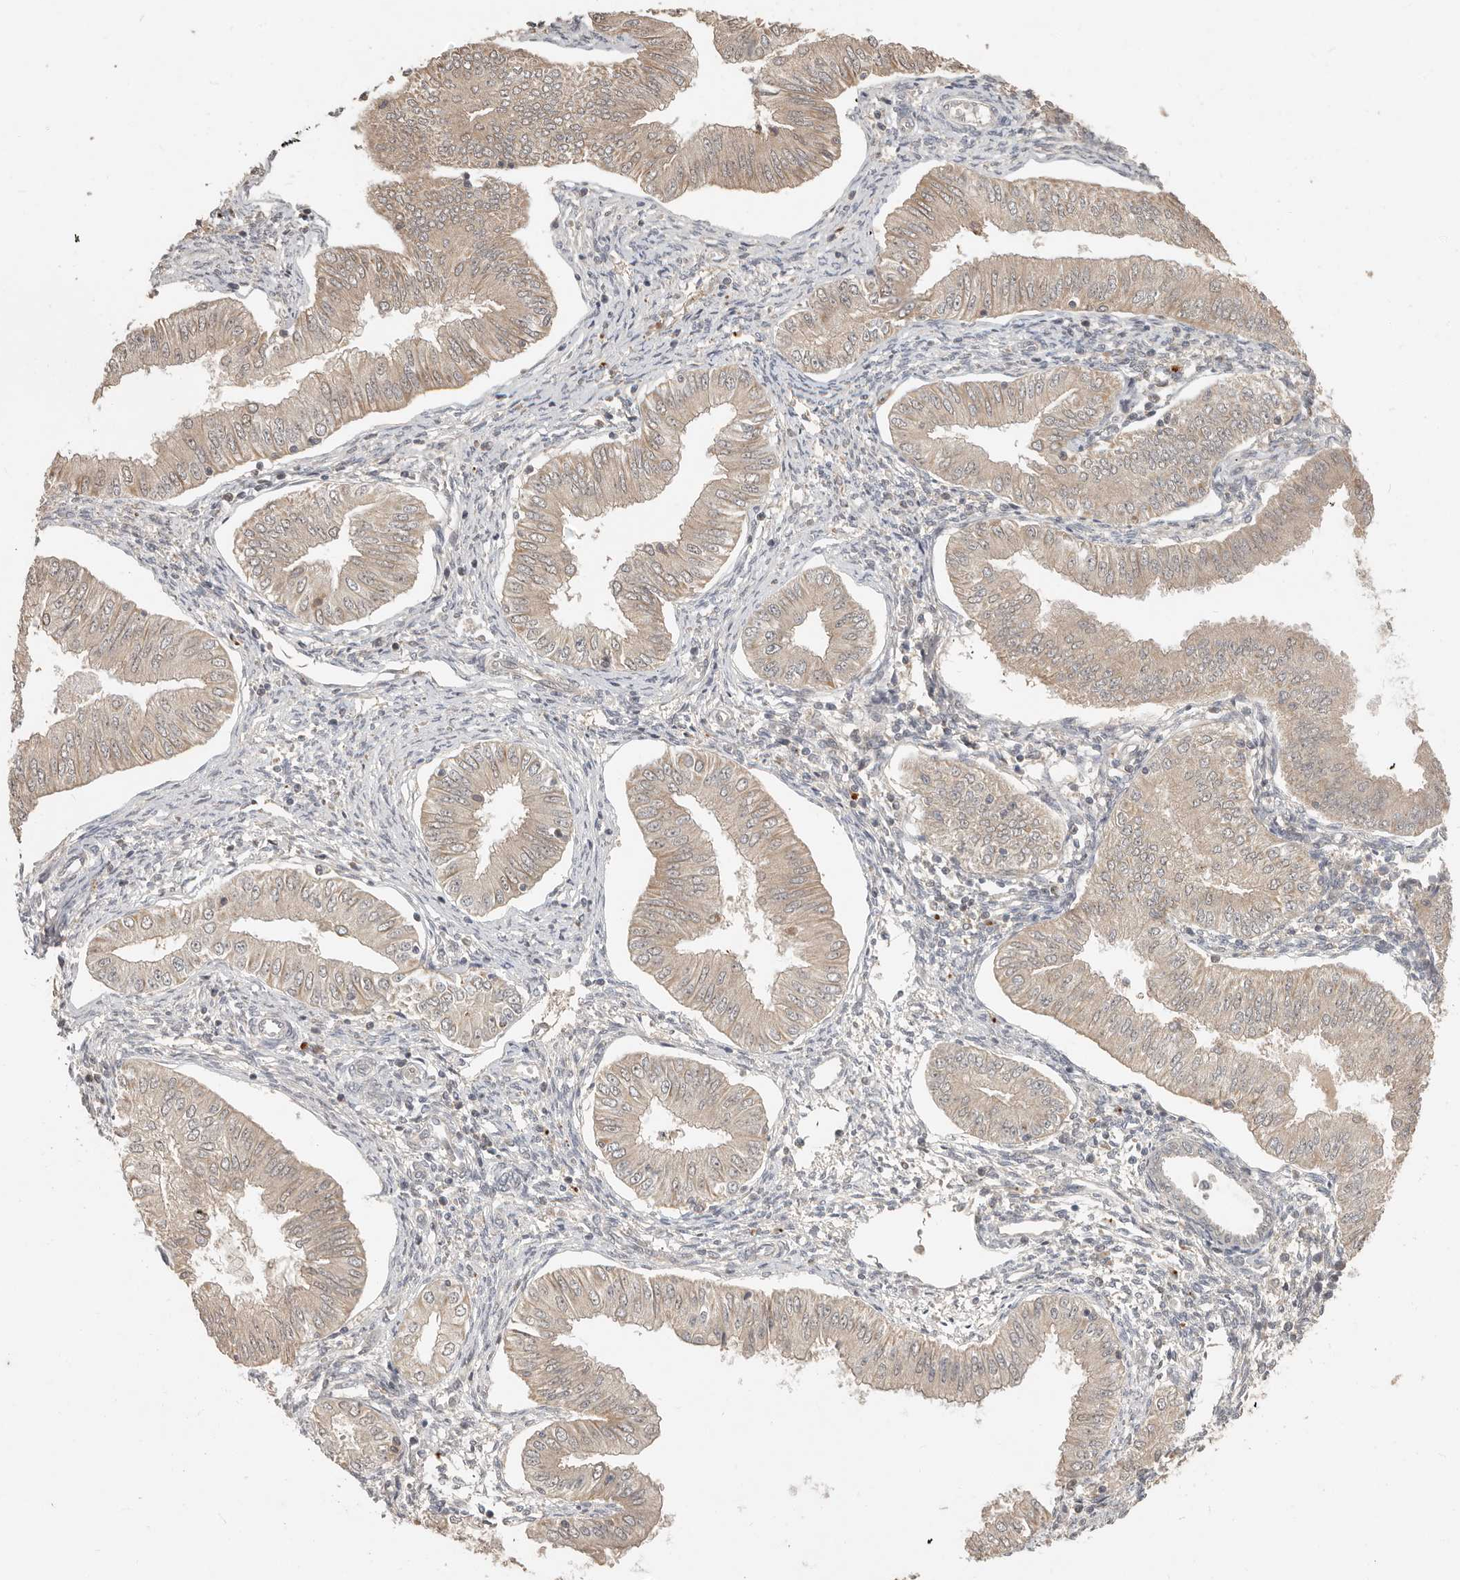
{"staining": {"intensity": "weak", "quantity": ">75%", "location": "cytoplasmic/membranous"}, "tissue": "endometrial cancer", "cell_type": "Tumor cells", "image_type": "cancer", "snomed": [{"axis": "morphology", "description": "Normal tissue, NOS"}, {"axis": "morphology", "description": "Adenocarcinoma, NOS"}, {"axis": "topography", "description": "Endometrium"}], "caption": "Endometrial adenocarcinoma stained with a protein marker reveals weak staining in tumor cells.", "gene": "MTFR2", "patient": {"sex": "female", "age": 53}}